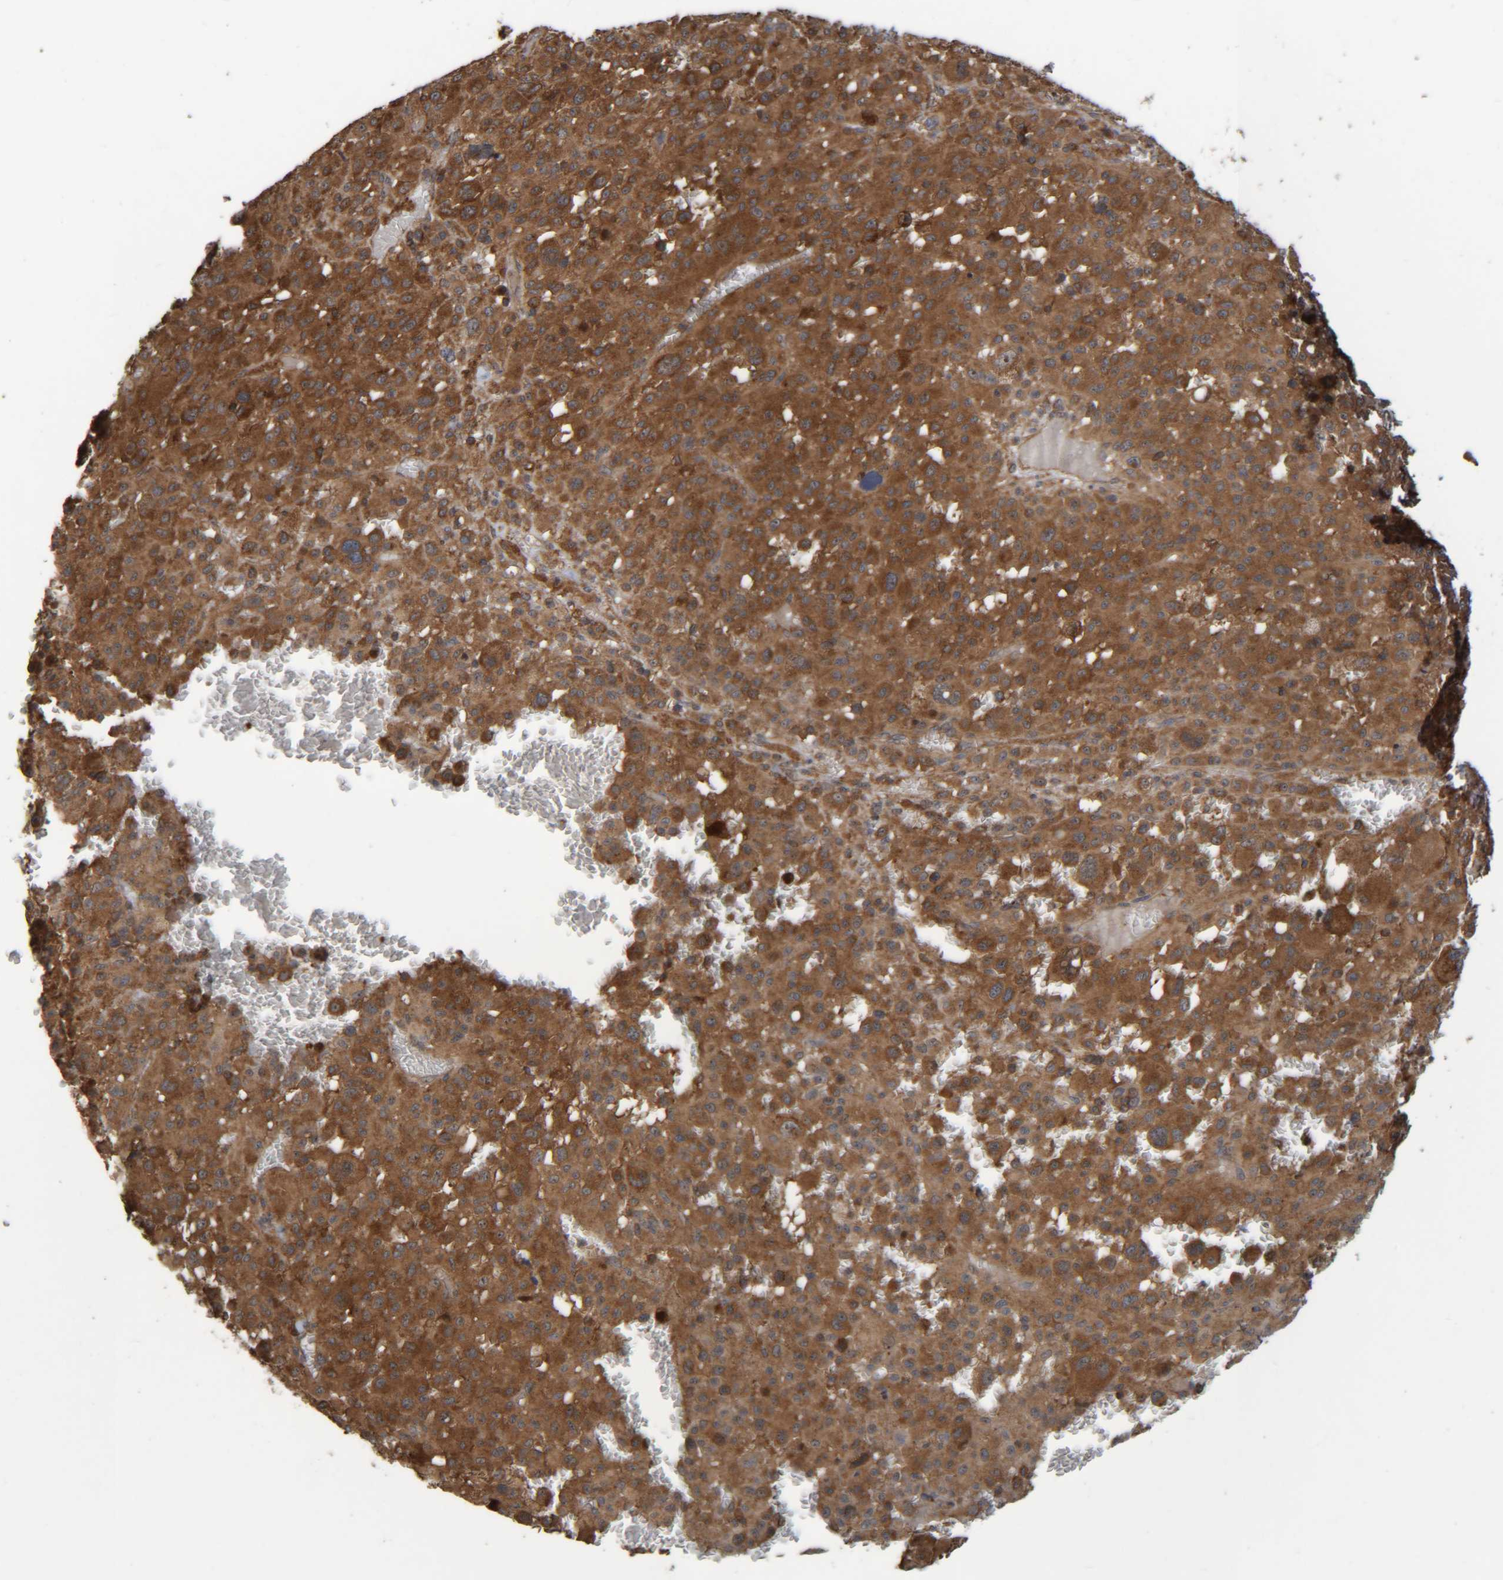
{"staining": {"intensity": "strong", "quantity": ">75%", "location": "cytoplasmic/membranous"}, "tissue": "melanoma", "cell_type": "Tumor cells", "image_type": "cancer", "snomed": [{"axis": "morphology", "description": "Malignant melanoma, Metastatic site"}, {"axis": "topography", "description": "Skin"}], "caption": "Melanoma was stained to show a protein in brown. There is high levels of strong cytoplasmic/membranous expression in about >75% of tumor cells. The staining is performed using DAB (3,3'-diaminobenzidine) brown chromogen to label protein expression. The nuclei are counter-stained blue using hematoxylin.", "gene": "CCDC57", "patient": {"sex": "female", "age": 74}}